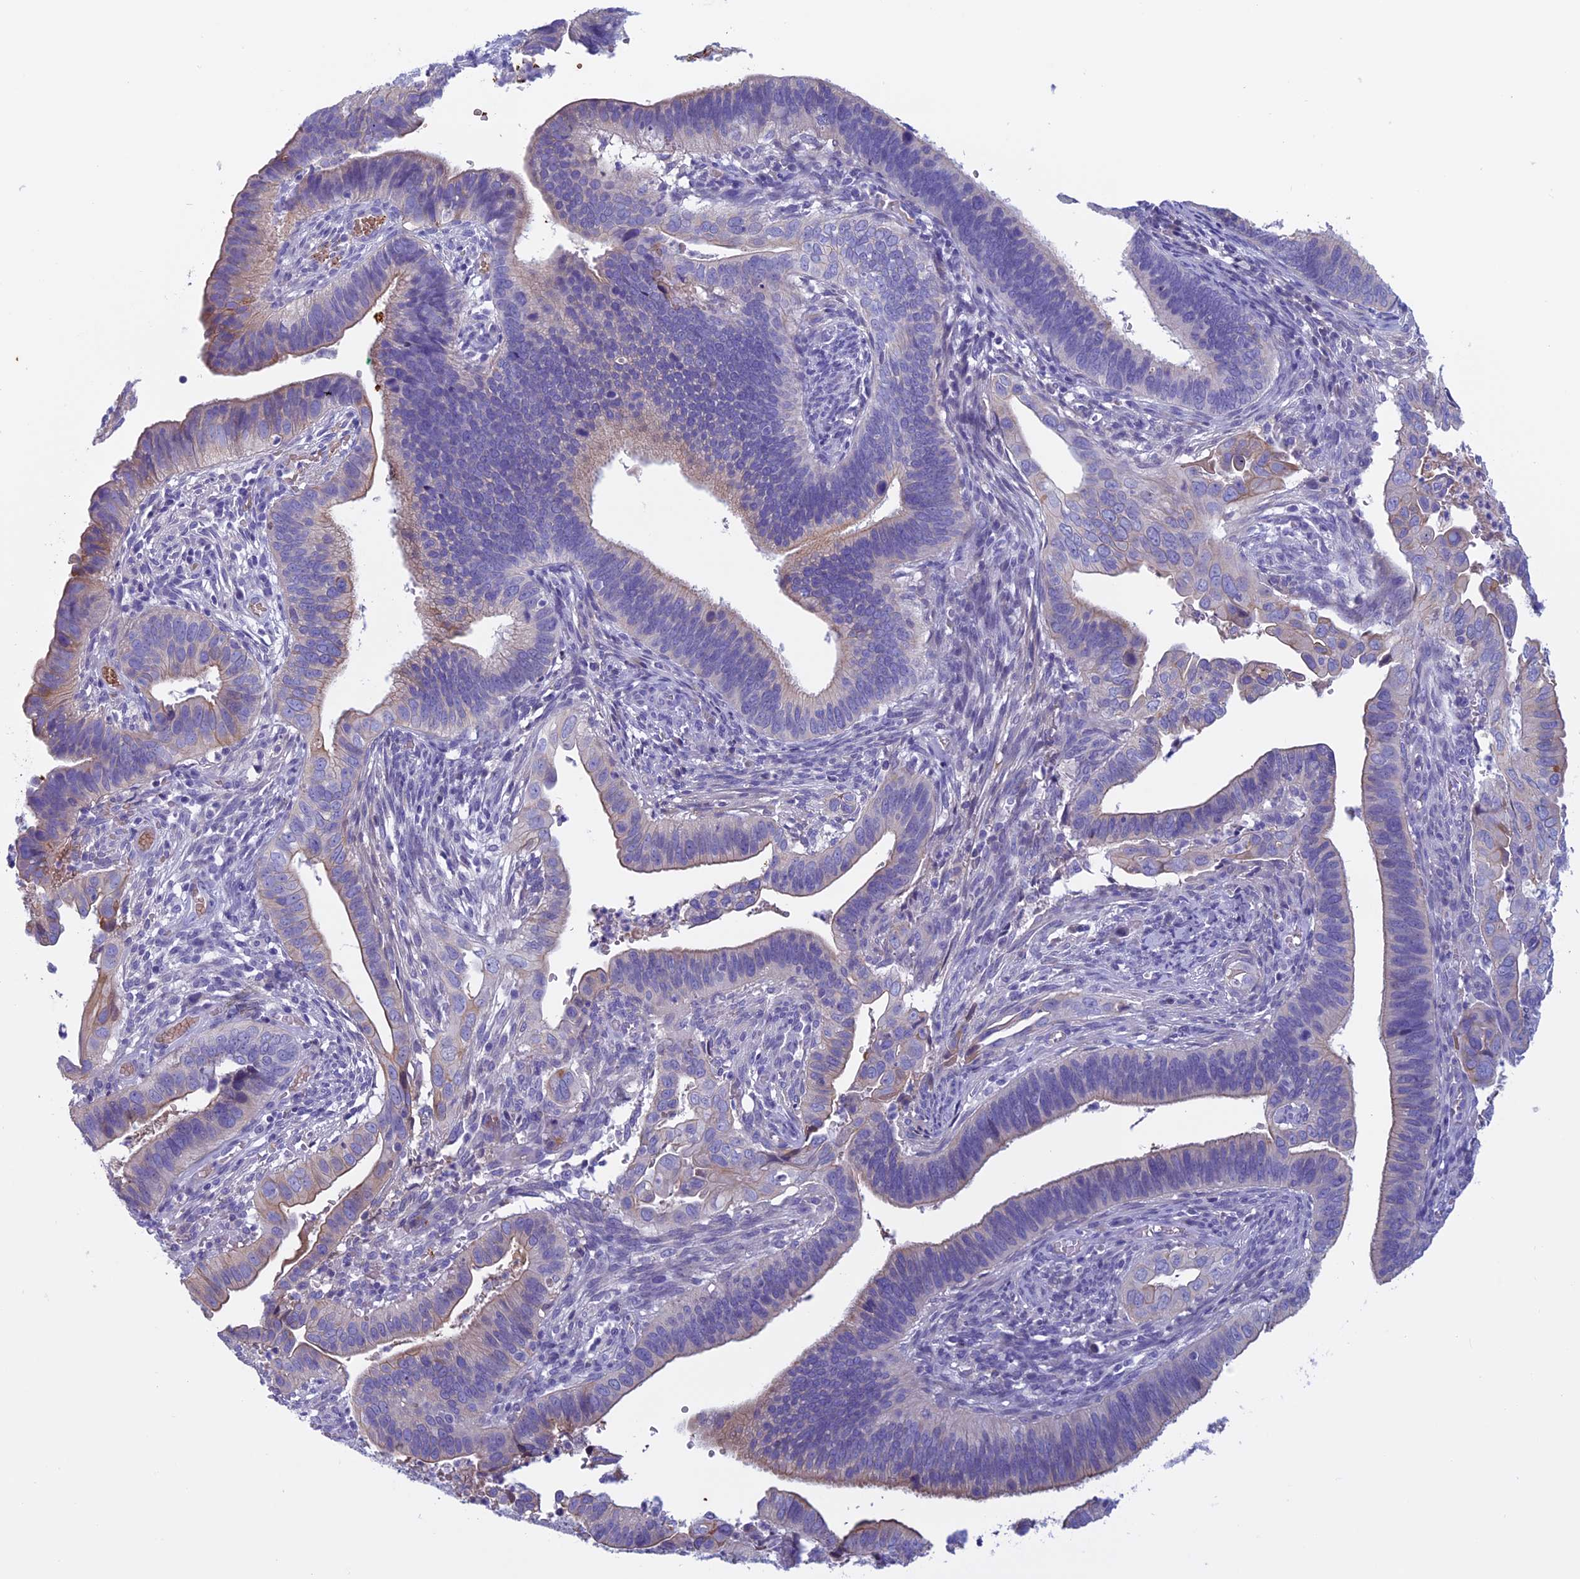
{"staining": {"intensity": "negative", "quantity": "none", "location": "none"}, "tissue": "cervical cancer", "cell_type": "Tumor cells", "image_type": "cancer", "snomed": [{"axis": "morphology", "description": "Adenocarcinoma, NOS"}, {"axis": "topography", "description": "Cervix"}], "caption": "DAB immunohistochemical staining of cervical cancer (adenocarcinoma) reveals no significant expression in tumor cells.", "gene": "ANGPTL2", "patient": {"sex": "female", "age": 42}}